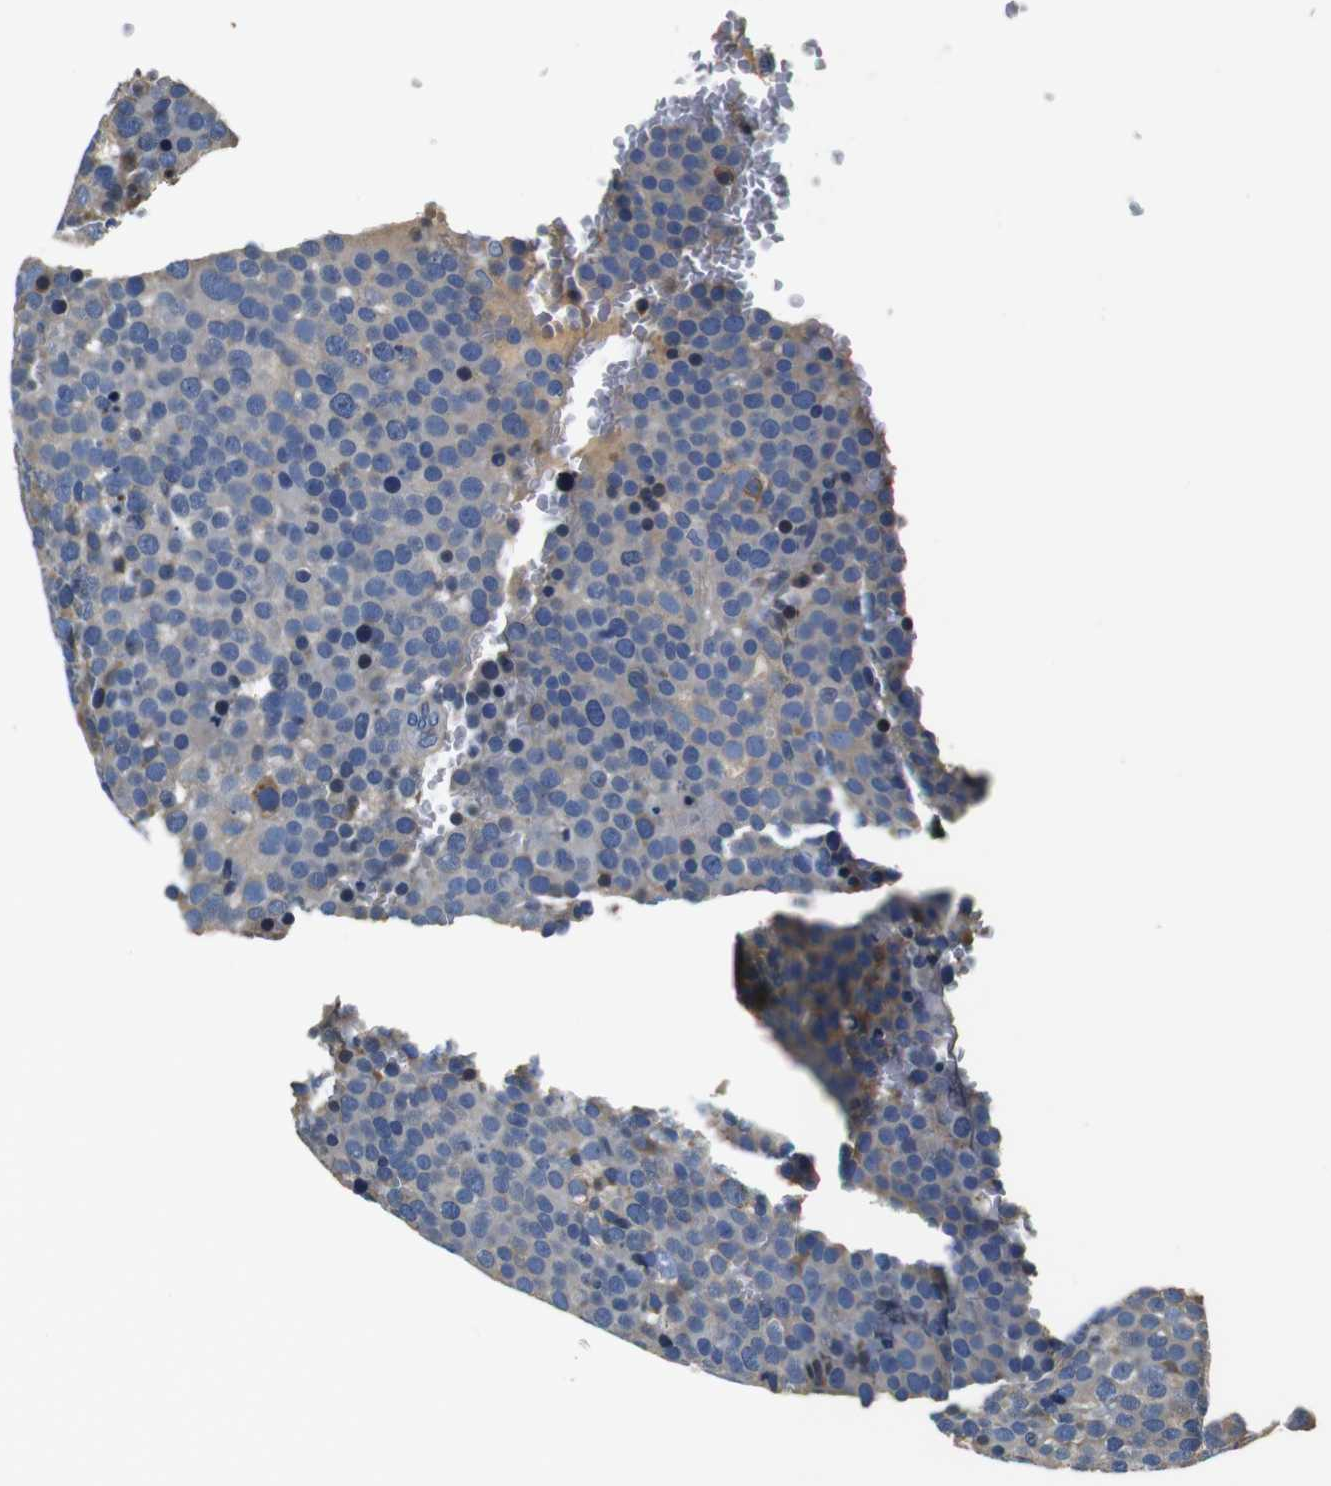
{"staining": {"intensity": "negative", "quantity": "none", "location": "none"}, "tissue": "testis cancer", "cell_type": "Tumor cells", "image_type": "cancer", "snomed": [{"axis": "morphology", "description": "Seminoma, NOS"}, {"axis": "topography", "description": "Testis"}], "caption": "IHC photomicrograph of human seminoma (testis) stained for a protein (brown), which shows no staining in tumor cells.", "gene": "COL1A1", "patient": {"sex": "male", "age": 71}}